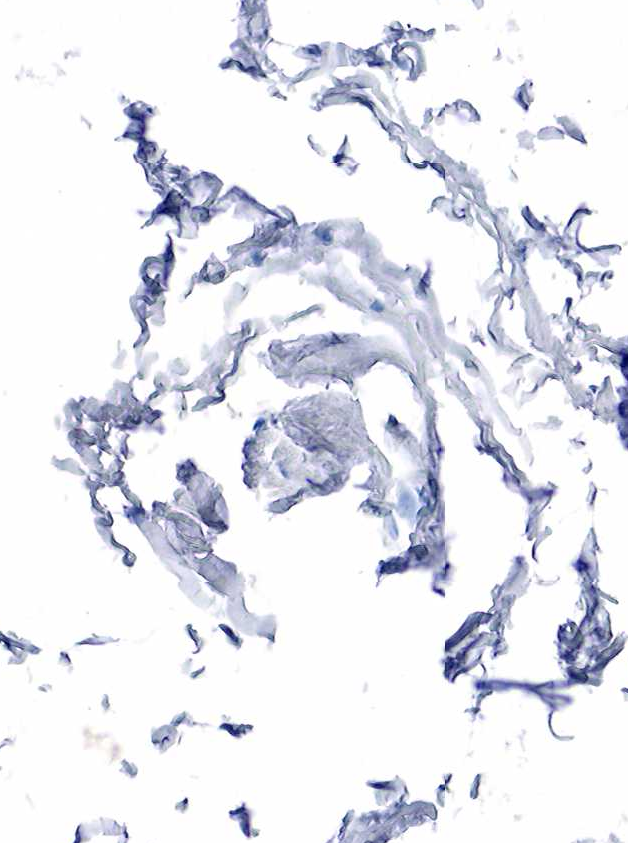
{"staining": {"intensity": "negative", "quantity": "none", "location": "none"}, "tissue": "adipose tissue", "cell_type": "Adipocytes", "image_type": "normal", "snomed": [{"axis": "morphology", "description": "Normal tissue, NOS"}, {"axis": "topography", "description": "Breast"}], "caption": "Adipose tissue stained for a protein using IHC reveals no positivity adipocytes.", "gene": "CD68", "patient": {"sex": "female", "age": 45}}